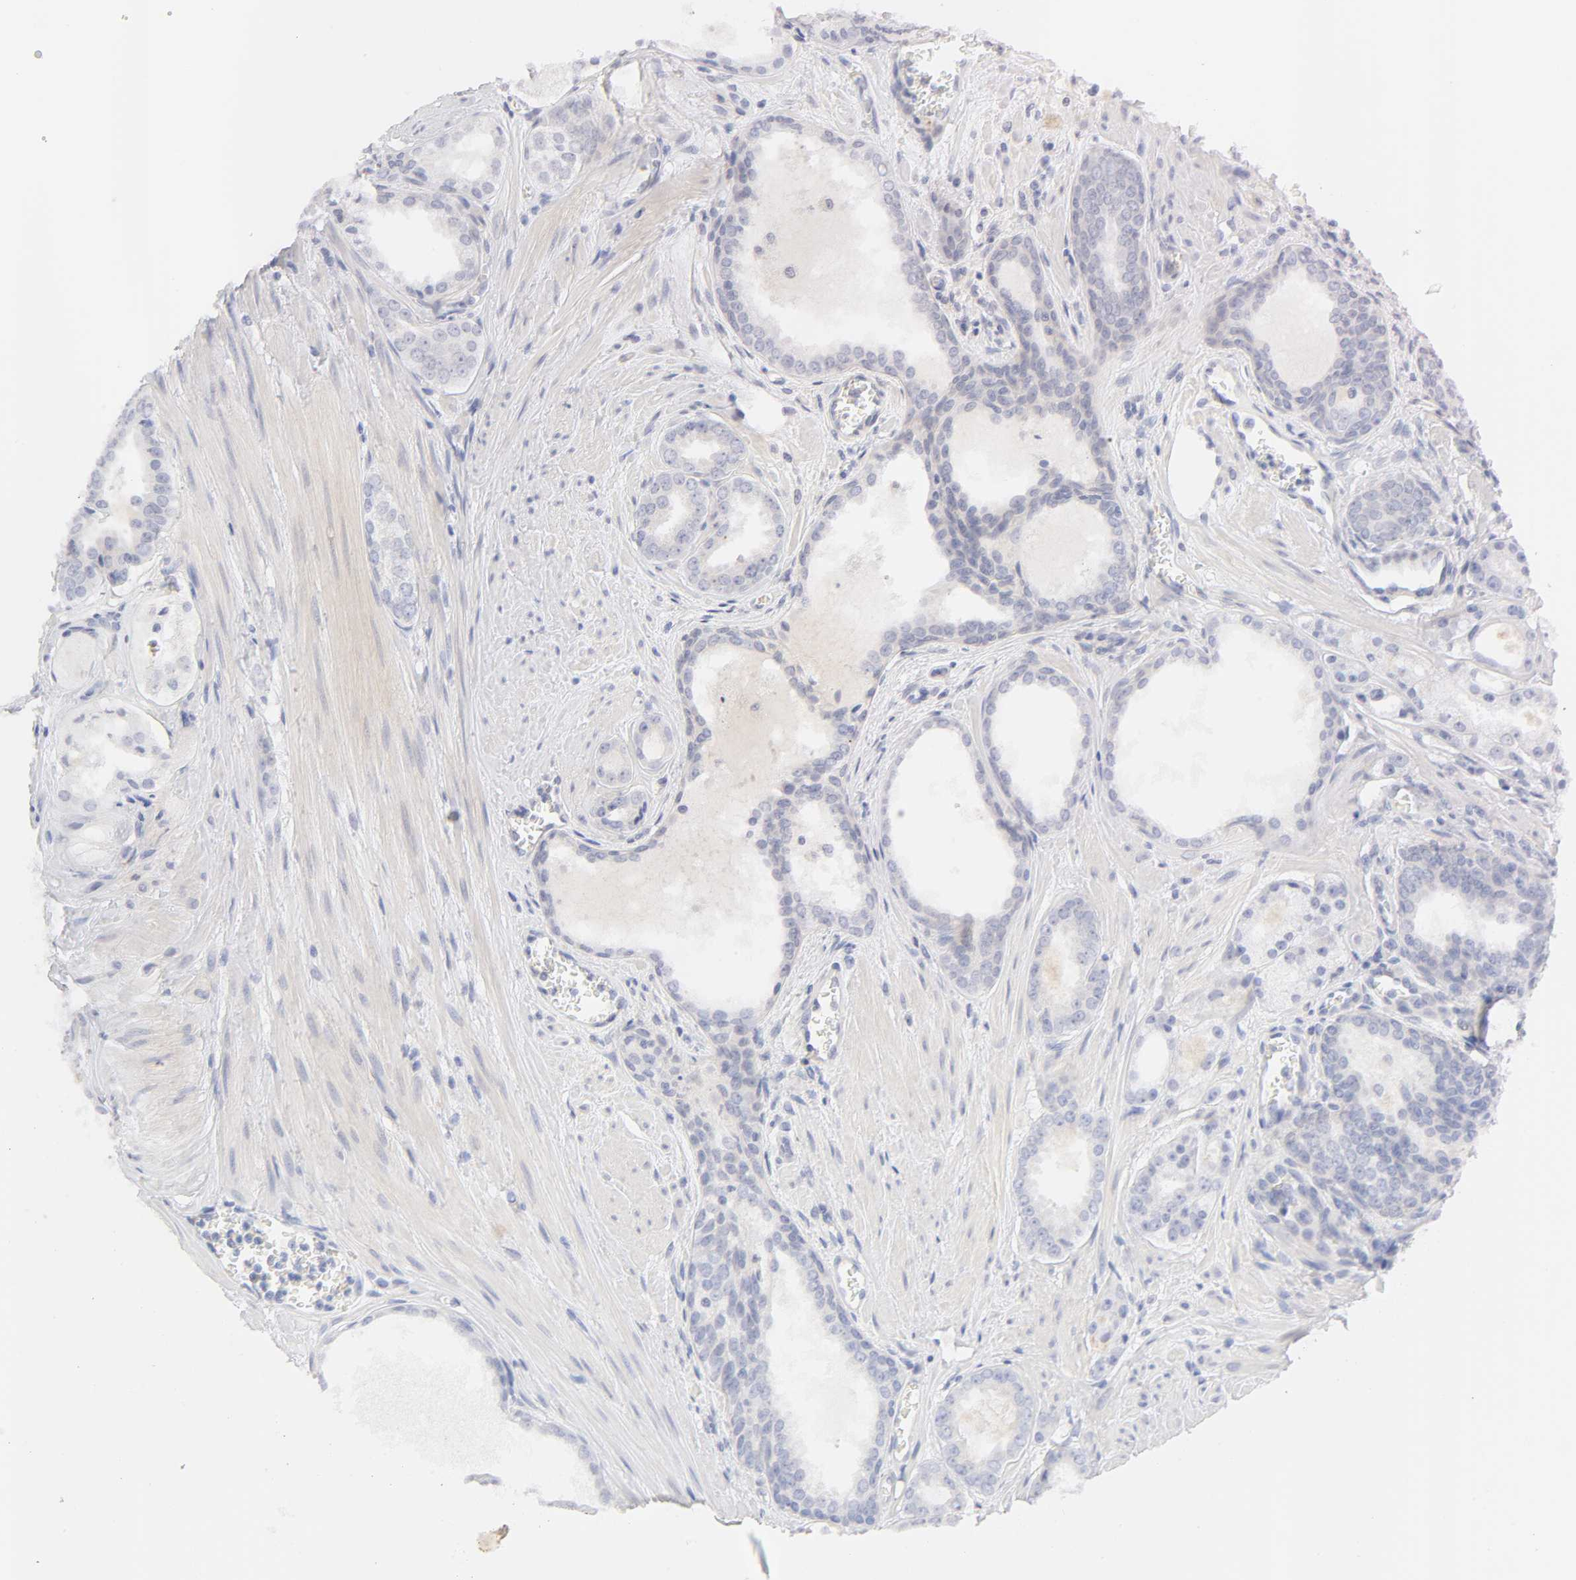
{"staining": {"intensity": "negative", "quantity": "none", "location": "none"}, "tissue": "prostate cancer", "cell_type": "Tumor cells", "image_type": "cancer", "snomed": [{"axis": "morphology", "description": "Adenocarcinoma, Low grade"}, {"axis": "topography", "description": "Prostate"}], "caption": "High power microscopy photomicrograph of an IHC photomicrograph of adenocarcinoma (low-grade) (prostate), revealing no significant positivity in tumor cells. The staining is performed using DAB brown chromogen with nuclei counter-stained in using hematoxylin.", "gene": "CYP4B1", "patient": {"sex": "male", "age": 57}}